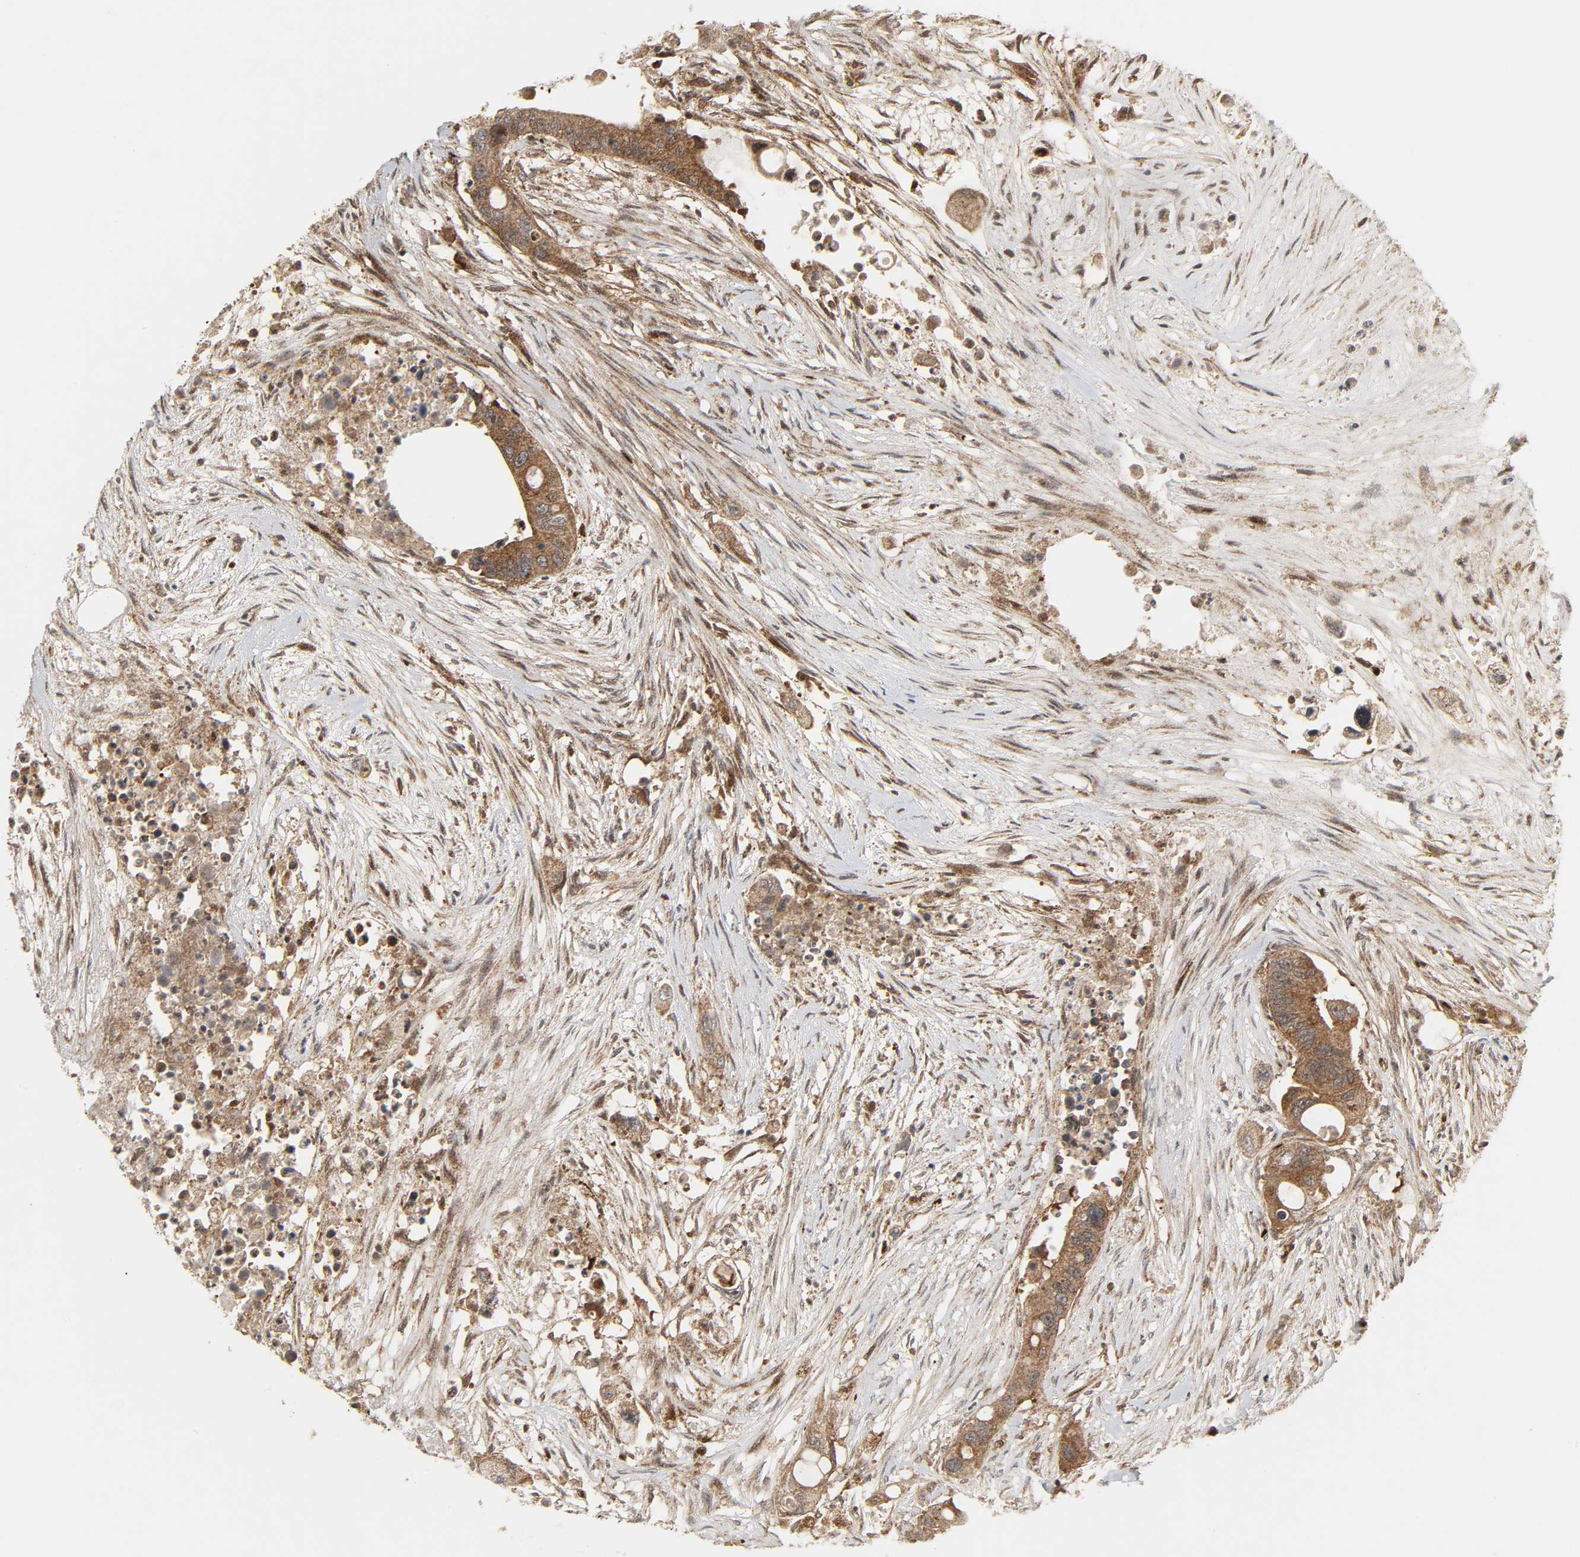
{"staining": {"intensity": "moderate", "quantity": ">75%", "location": "cytoplasmic/membranous"}, "tissue": "colorectal cancer", "cell_type": "Tumor cells", "image_type": "cancer", "snomed": [{"axis": "morphology", "description": "Adenocarcinoma, NOS"}, {"axis": "topography", "description": "Colon"}], "caption": "Approximately >75% of tumor cells in colorectal adenocarcinoma reveal moderate cytoplasmic/membranous protein positivity as visualized by brown immunohistochemical staining.", "gene": "CHUK", "patient": {"sex": "female", "age": 57}}